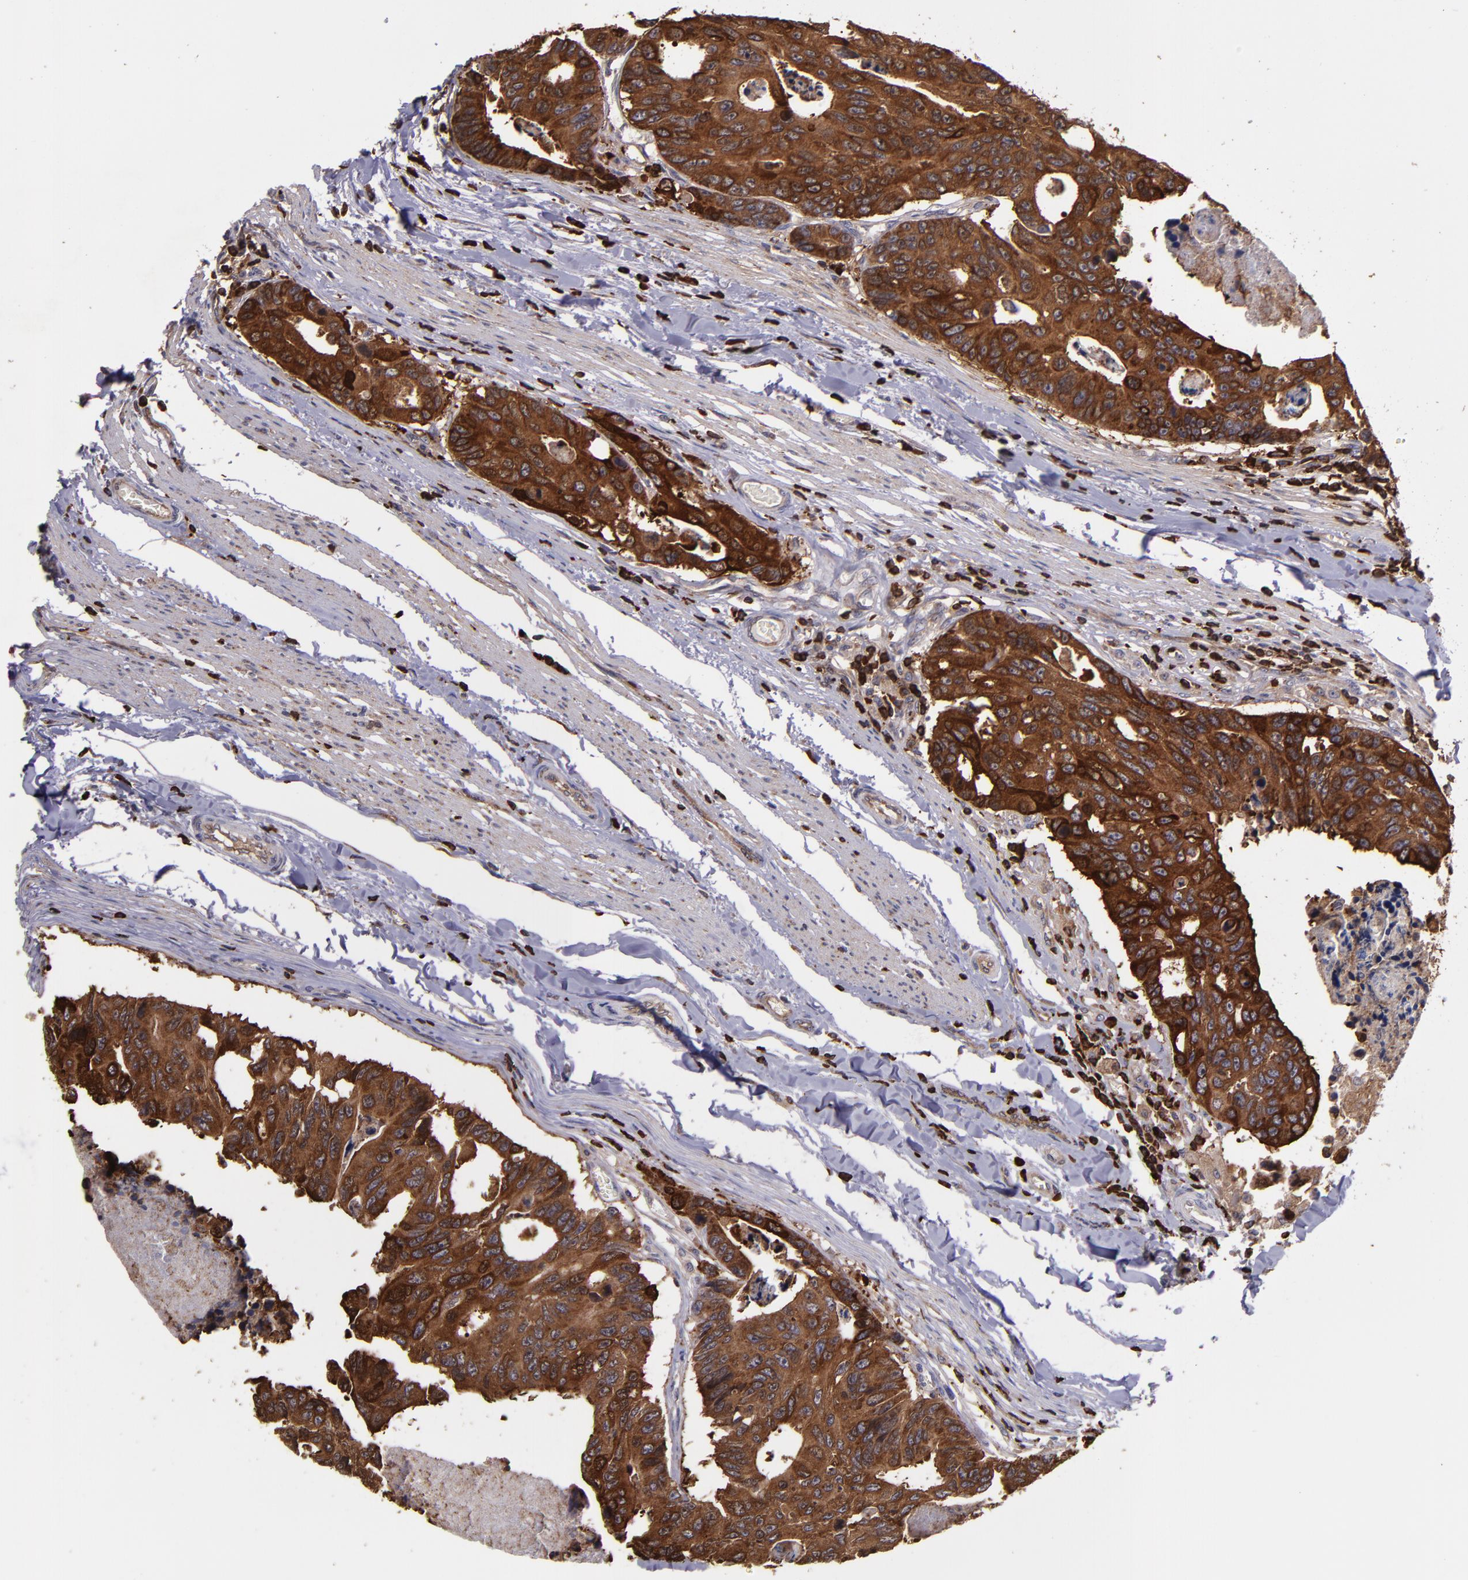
{"staining": {"intensity": "strong", "quantity": ">75%", "location": "cytoplasmic/membranous"}, "tissue": "colorectal cancer", "cell_type": "Tumor cells", "image_type": "cancer", "snomed": [{"axis": "morphology", "description": "Adenocarcinoma, NOS"}, {"axis": "topography", "description": "Colon"}], "caption": "Adenocarcinoma (colorectal) stained for a protein demonstrates strong cytoplasmic/membranous positivity in tumor cells.", "gene": "SLC9A3R1", "patient": {"sex": "female", "age": 86}}